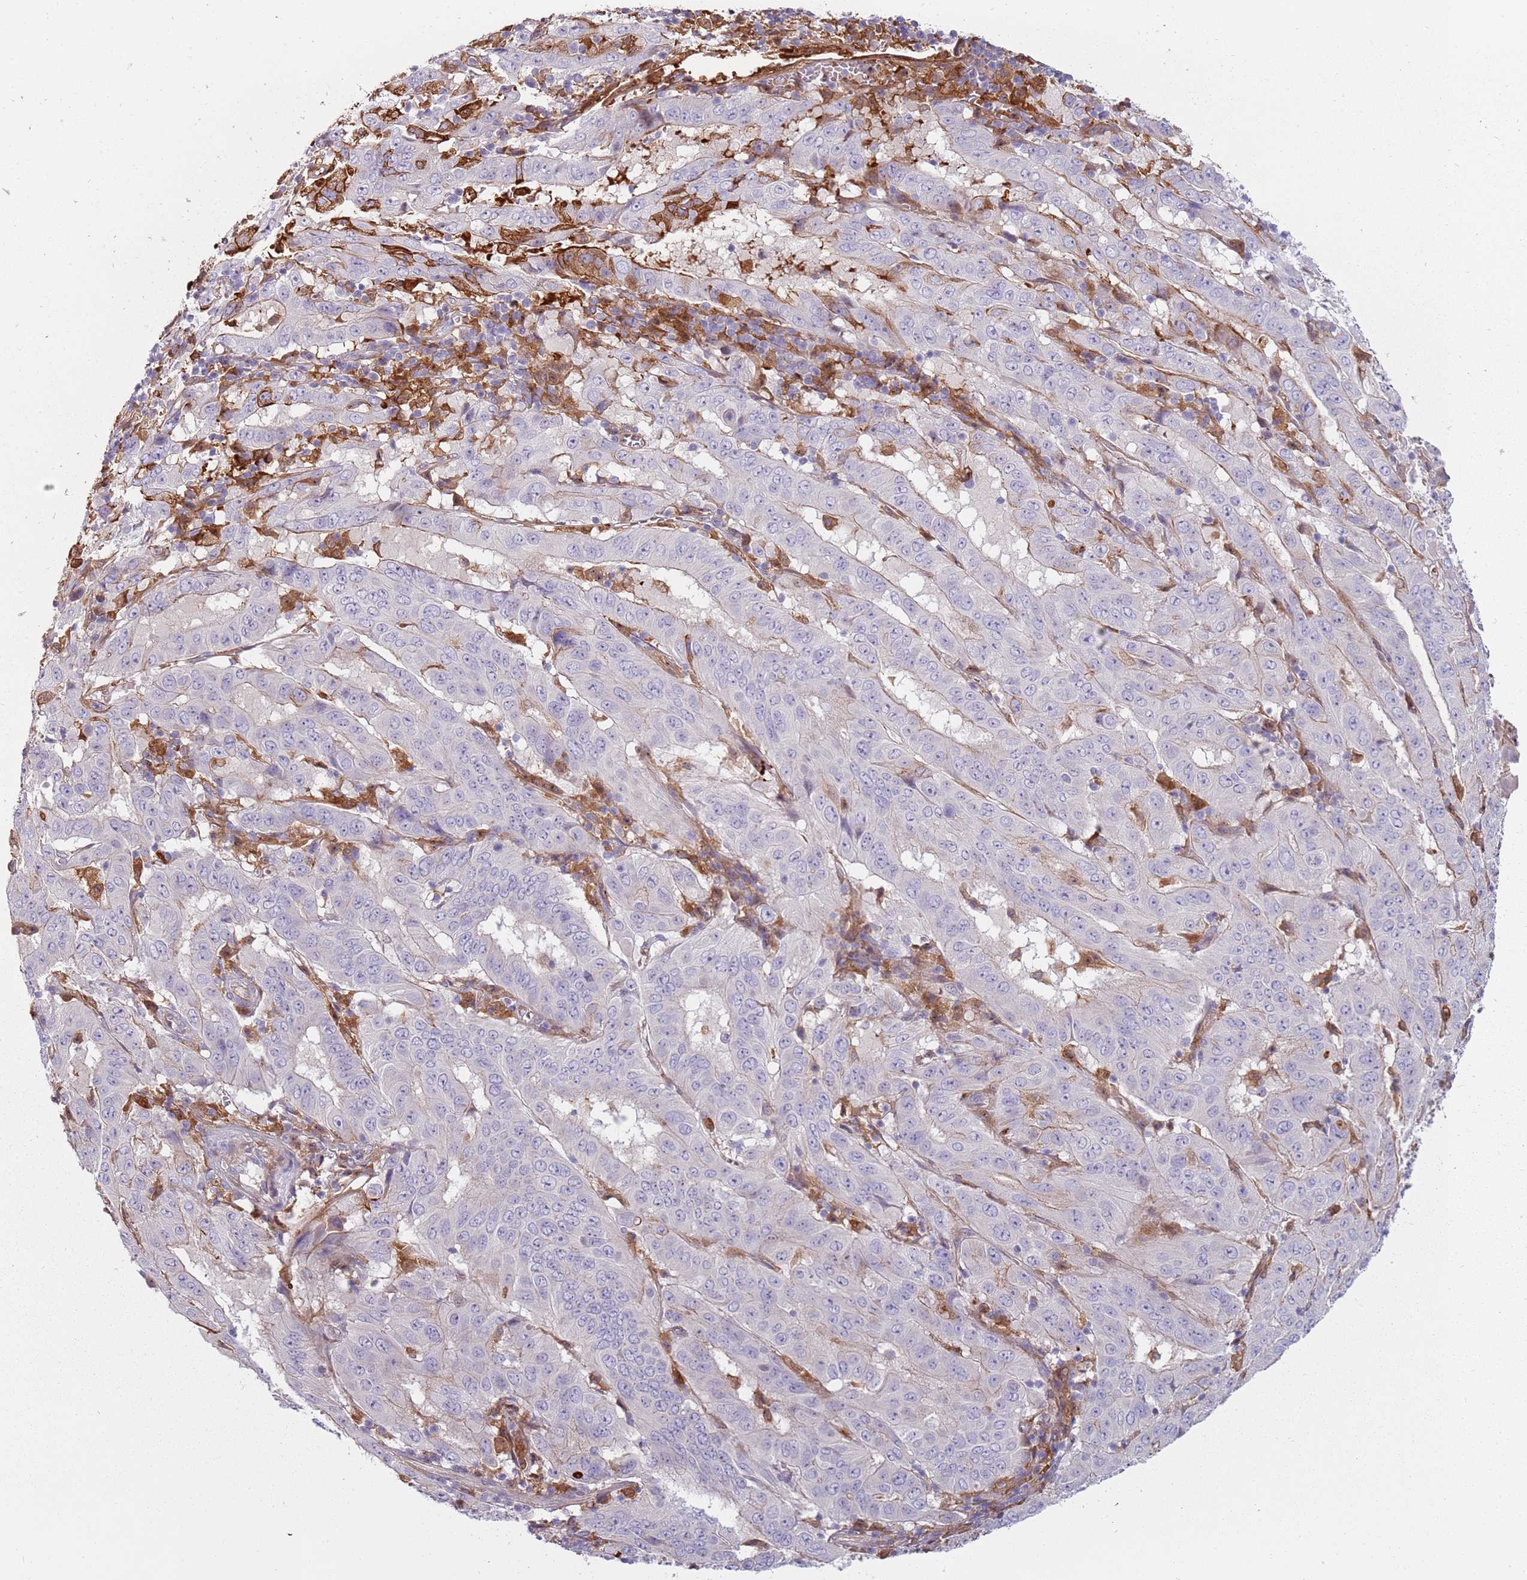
{"staining": {"intensity": "moderate", "quantity": "<25%", "location": "cytoplasmic/membranous"}, "tissue": "pancreatic cancer", "cell_type": "Tumor cells", "image_type": "cancer", "snomed": [{"axis": "morphology", "description": "Adenocarcinoma, NOS"}, {"axis": "topography", "description": "Pancreas"}], "caption": "The micrograph demonstrates immunohistochemical staining of pancreatic cancer (adenocarcinoma). There is moderate cytoplasmic/membranous staining is identified in approximately <25% of tumor cells.", "gene": "NADK", "patient": {"sex": "male", "age": 63}}